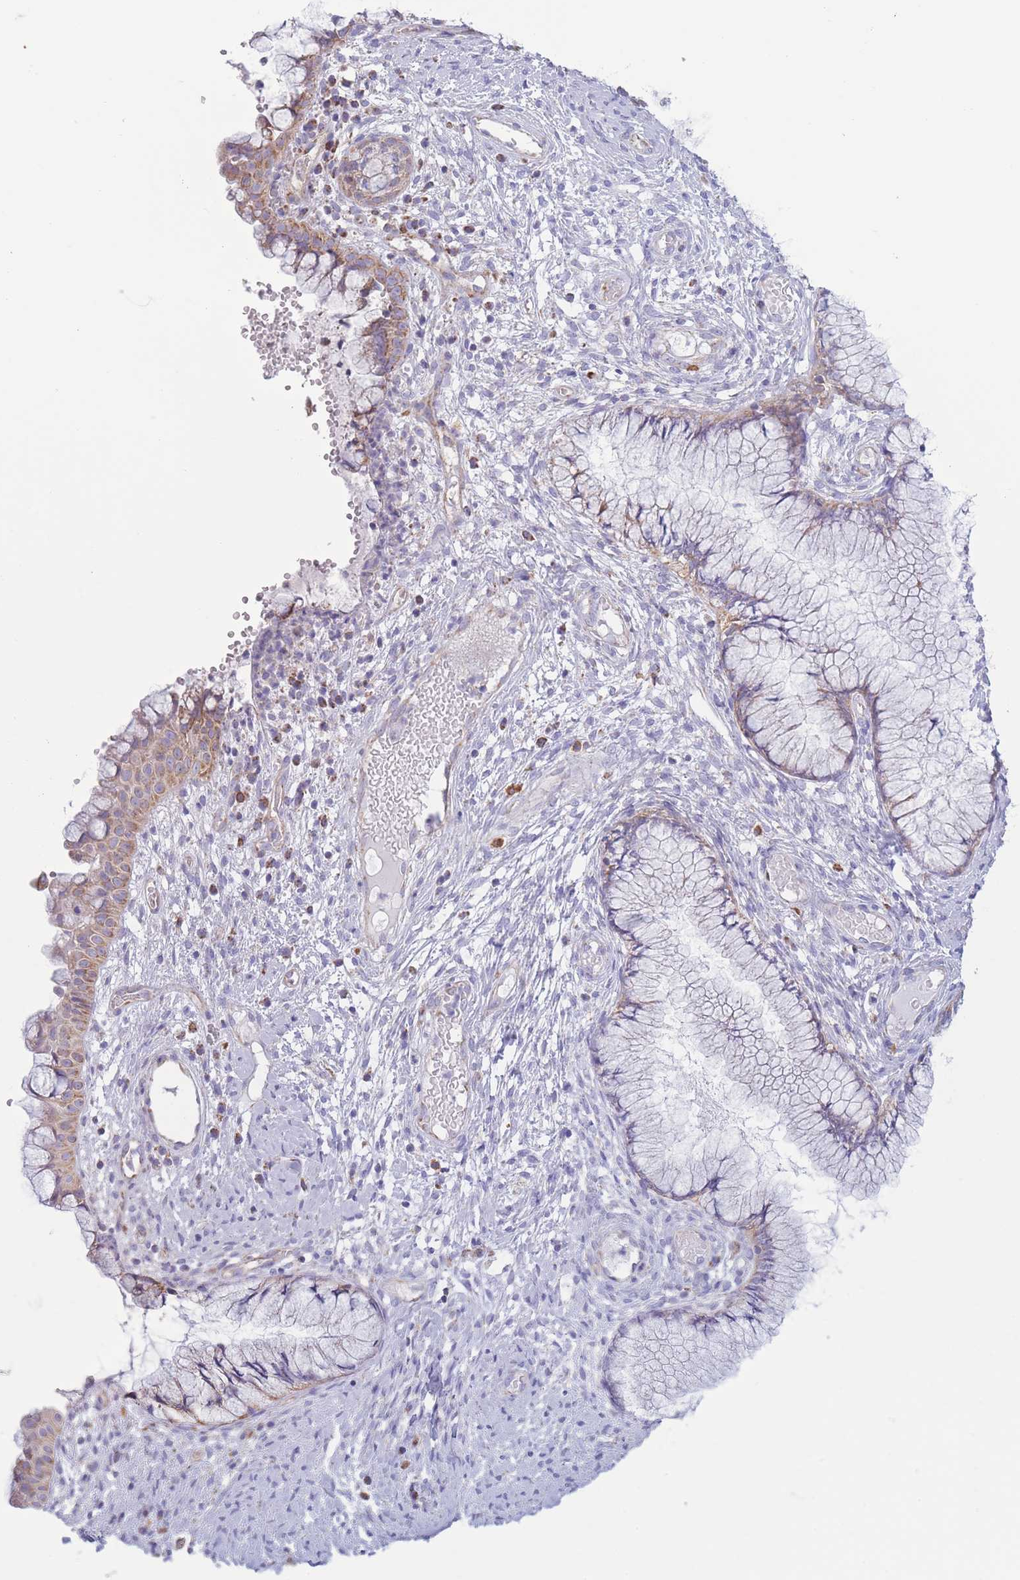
{"staining": {"intensity": "moderate", "quantity": "25%-75%", "location": "cytoplasmic/membranous"}, "tissue": "cervix", "cell_type": "Glandular cells", "image_type": "normal", "snomed": [{"axis": "morphology", "description": "Normal tissue, NOS"}, {"axis": "topography", "description": "Cervix"}], "caption": "Glandular cells exhibit moderate cytoplasmic/membranous staining in about 25%-75% of cells in benign cervix.", "gene": "PDHA1", "patient": {"sex": "female", "age": 42}}